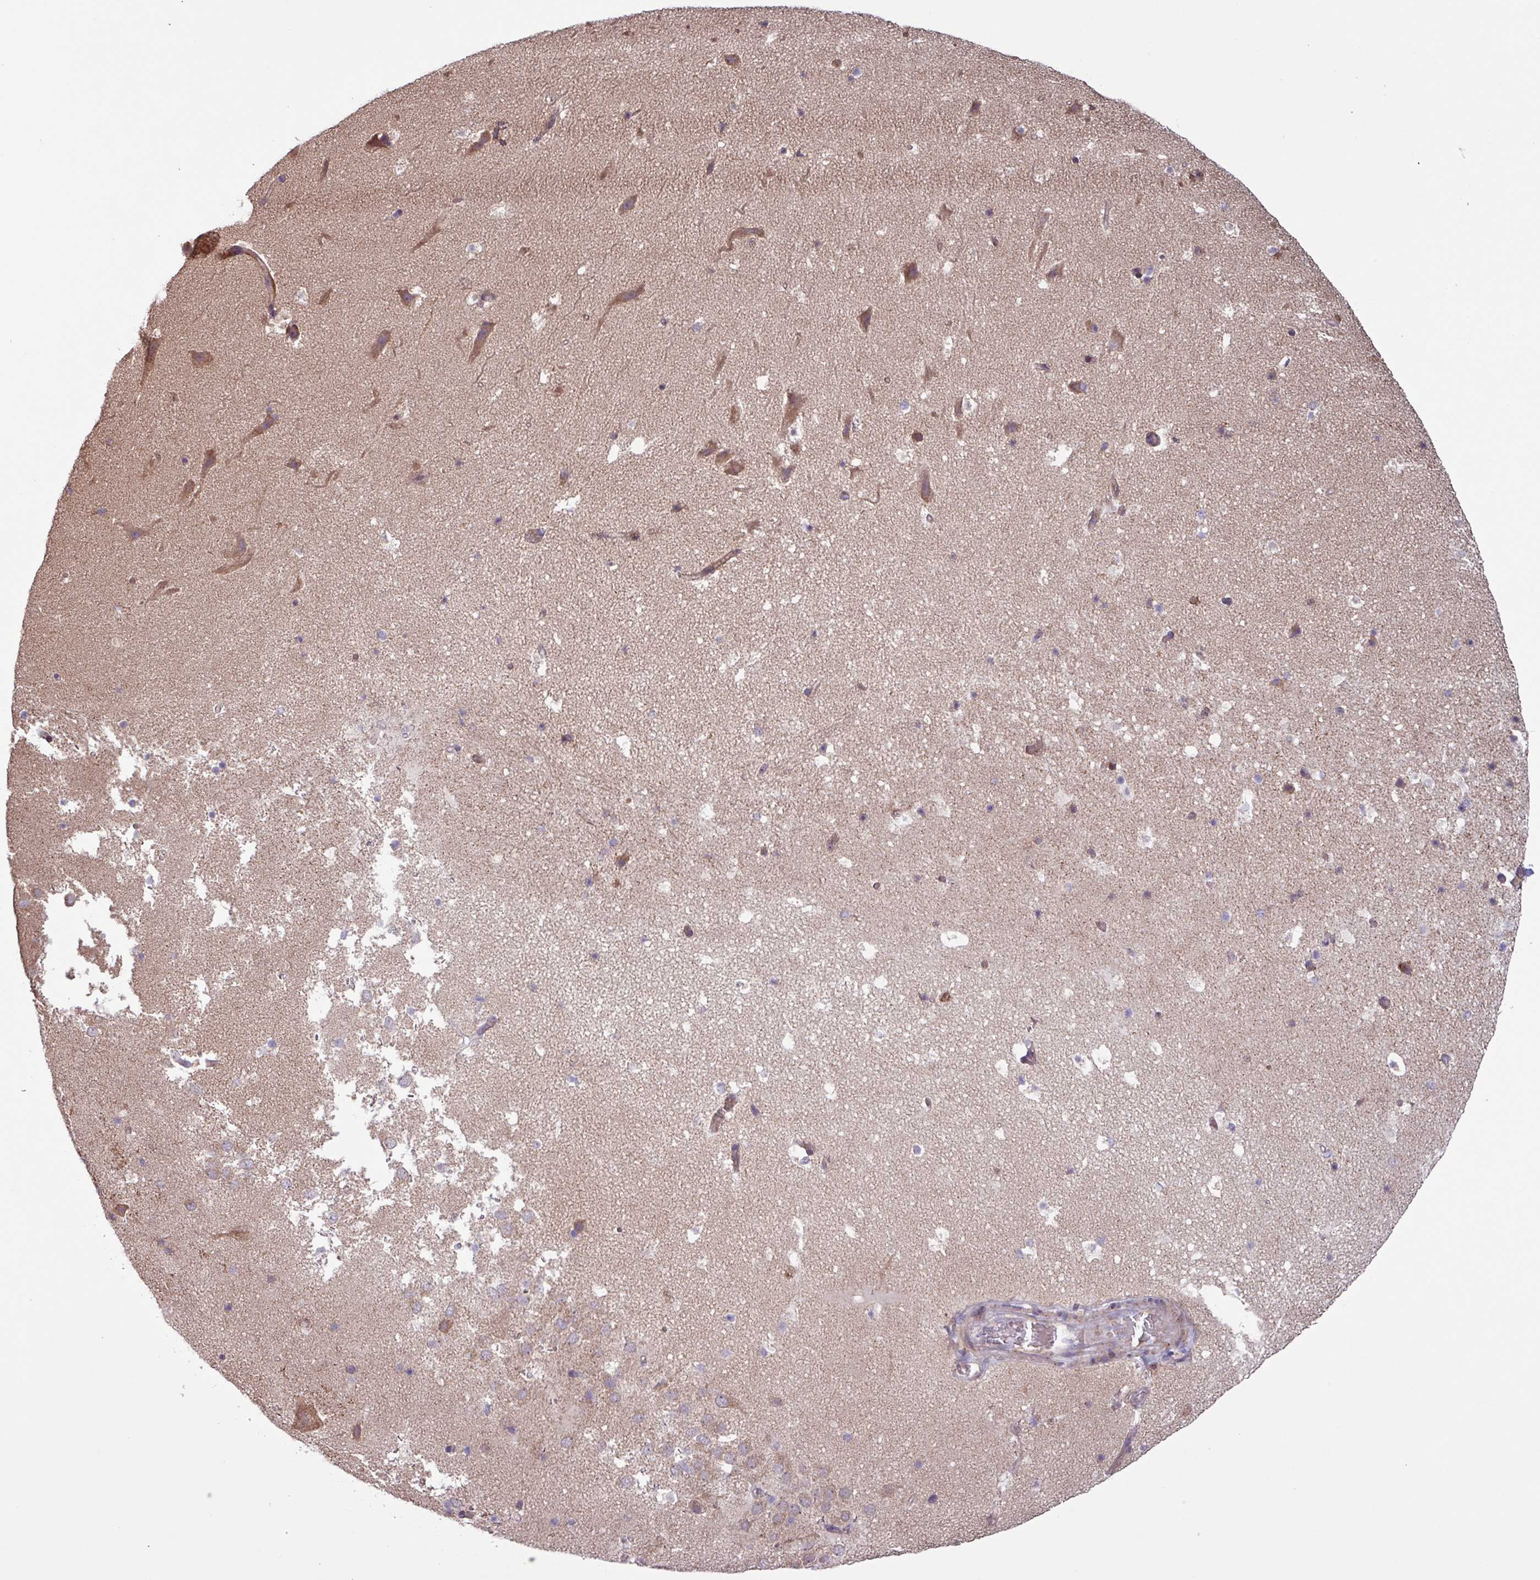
{"staining": {"intensity": "negative", "quantity": "none", "location": "none"}, "tissue": "hippocampus", "cell_type": "Glial cells", "image_type": "normal", "snomed": [{"axis": "morphology", "description": "Normal tissue, NOS"}, {"axis": "topography", "description": "Hippocampus"}], "caption": "High magnification brightfield microscopy of unremarkable hippocampus stained with DAB (brown) and counterstained with hematoxylin (blue): glial cells show no significant staining. (Immunohistochemistry, brightfield microscopy, high magnification).", "gene": "PTPRQ", "patient": {"sex": "male", "age": 37}}